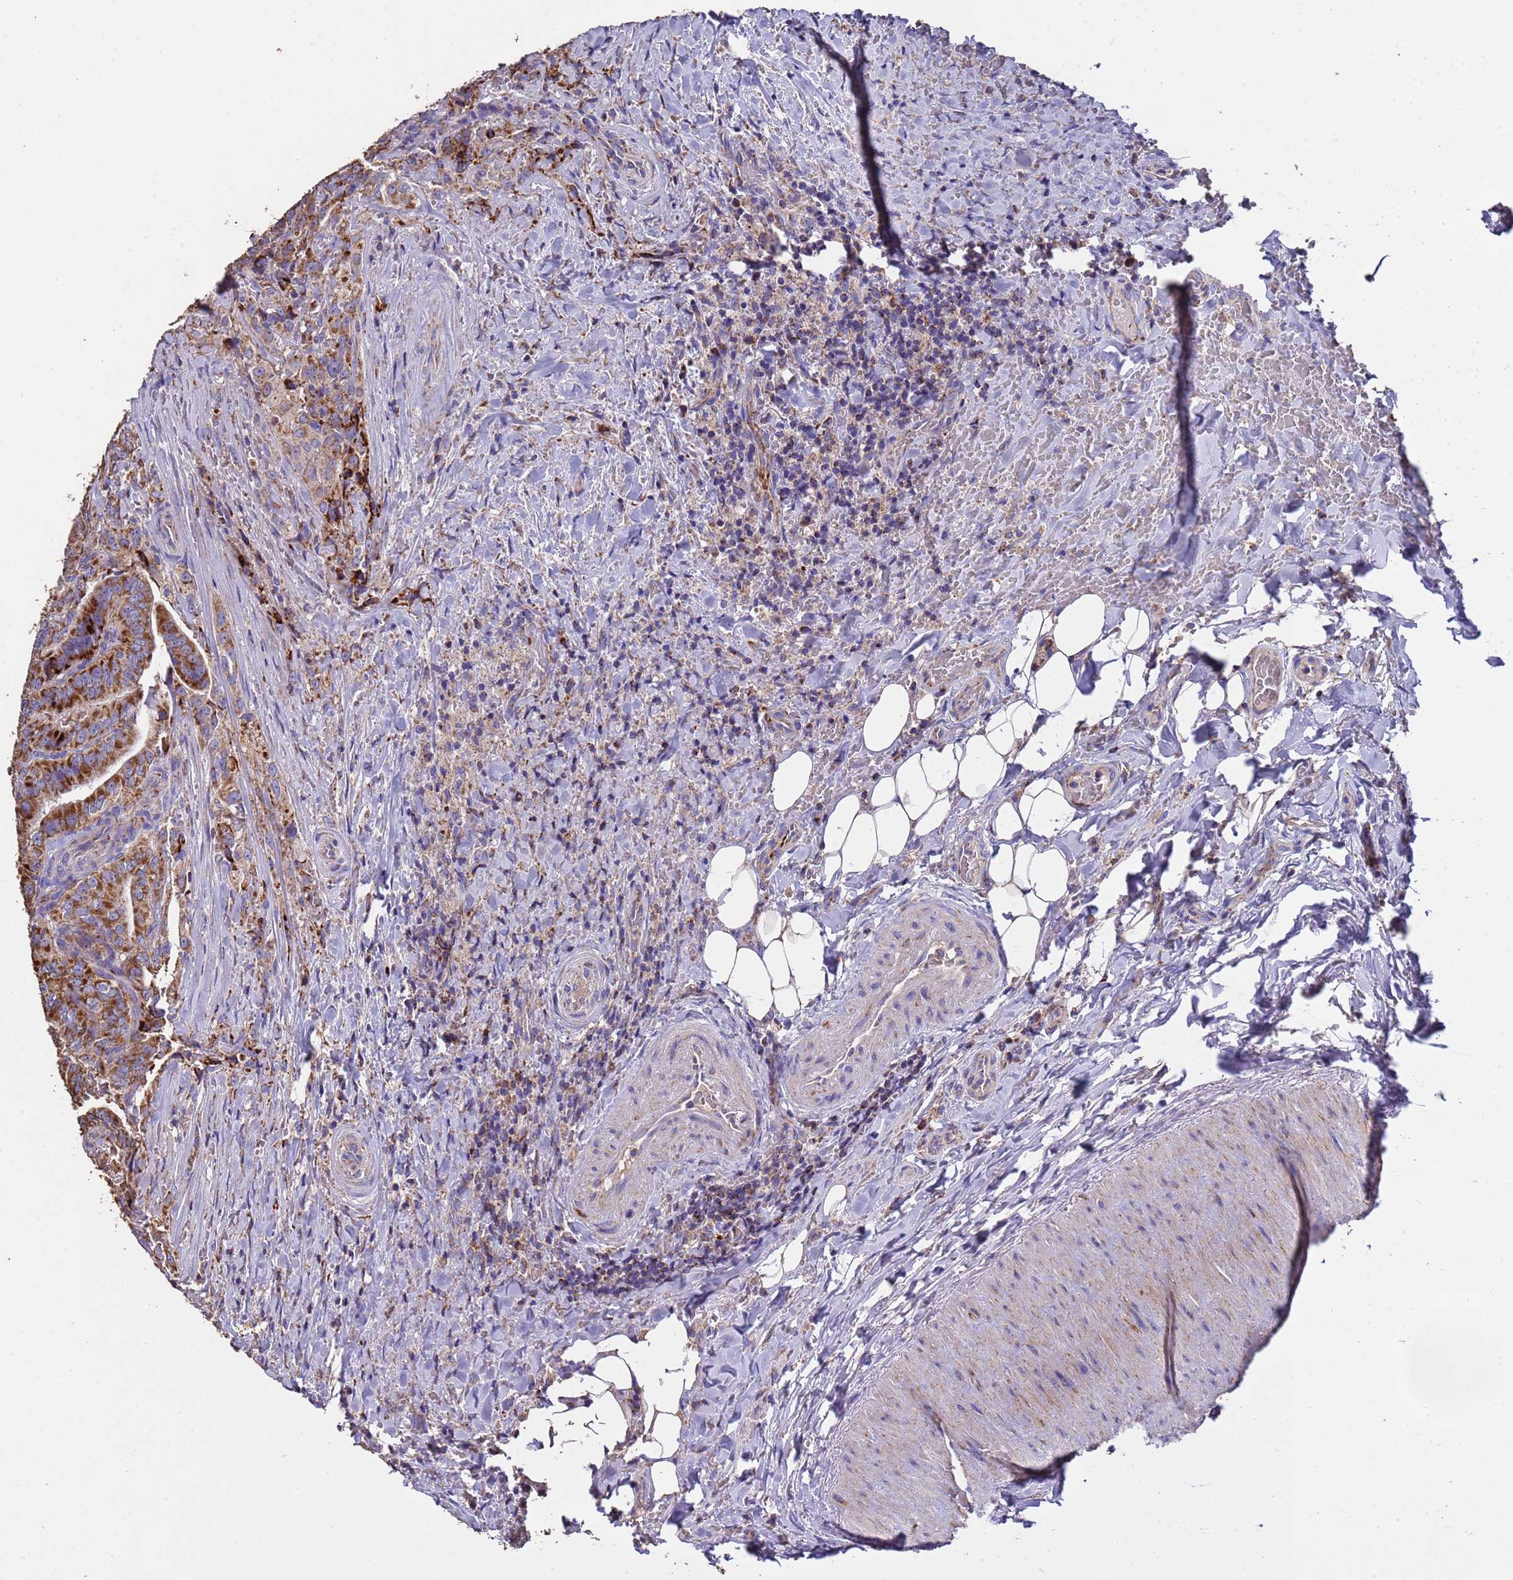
{"staining": {"intensity": "strong", "quantity": ">75%", "location": "cytoplasmic/membranous"}, "tissue": "thyroid cancer", "cell_type": "Tumor cells", "image_type": "cancer", "snomed": [{"axis": "morphology", "description": "Papillary adenocarcinoma, NOS"}, {"axis": "topography", "description": "Thyroid gland"}], "caption": "Protein expression analysis of thyroid cancer (papillary adenocarcinoma) reveals strong cytoplasmic/membranous positivity in about >75% of tumor cells.", "gene": "ZNFX1", "patient": {"sex": "male", "age": 61}}